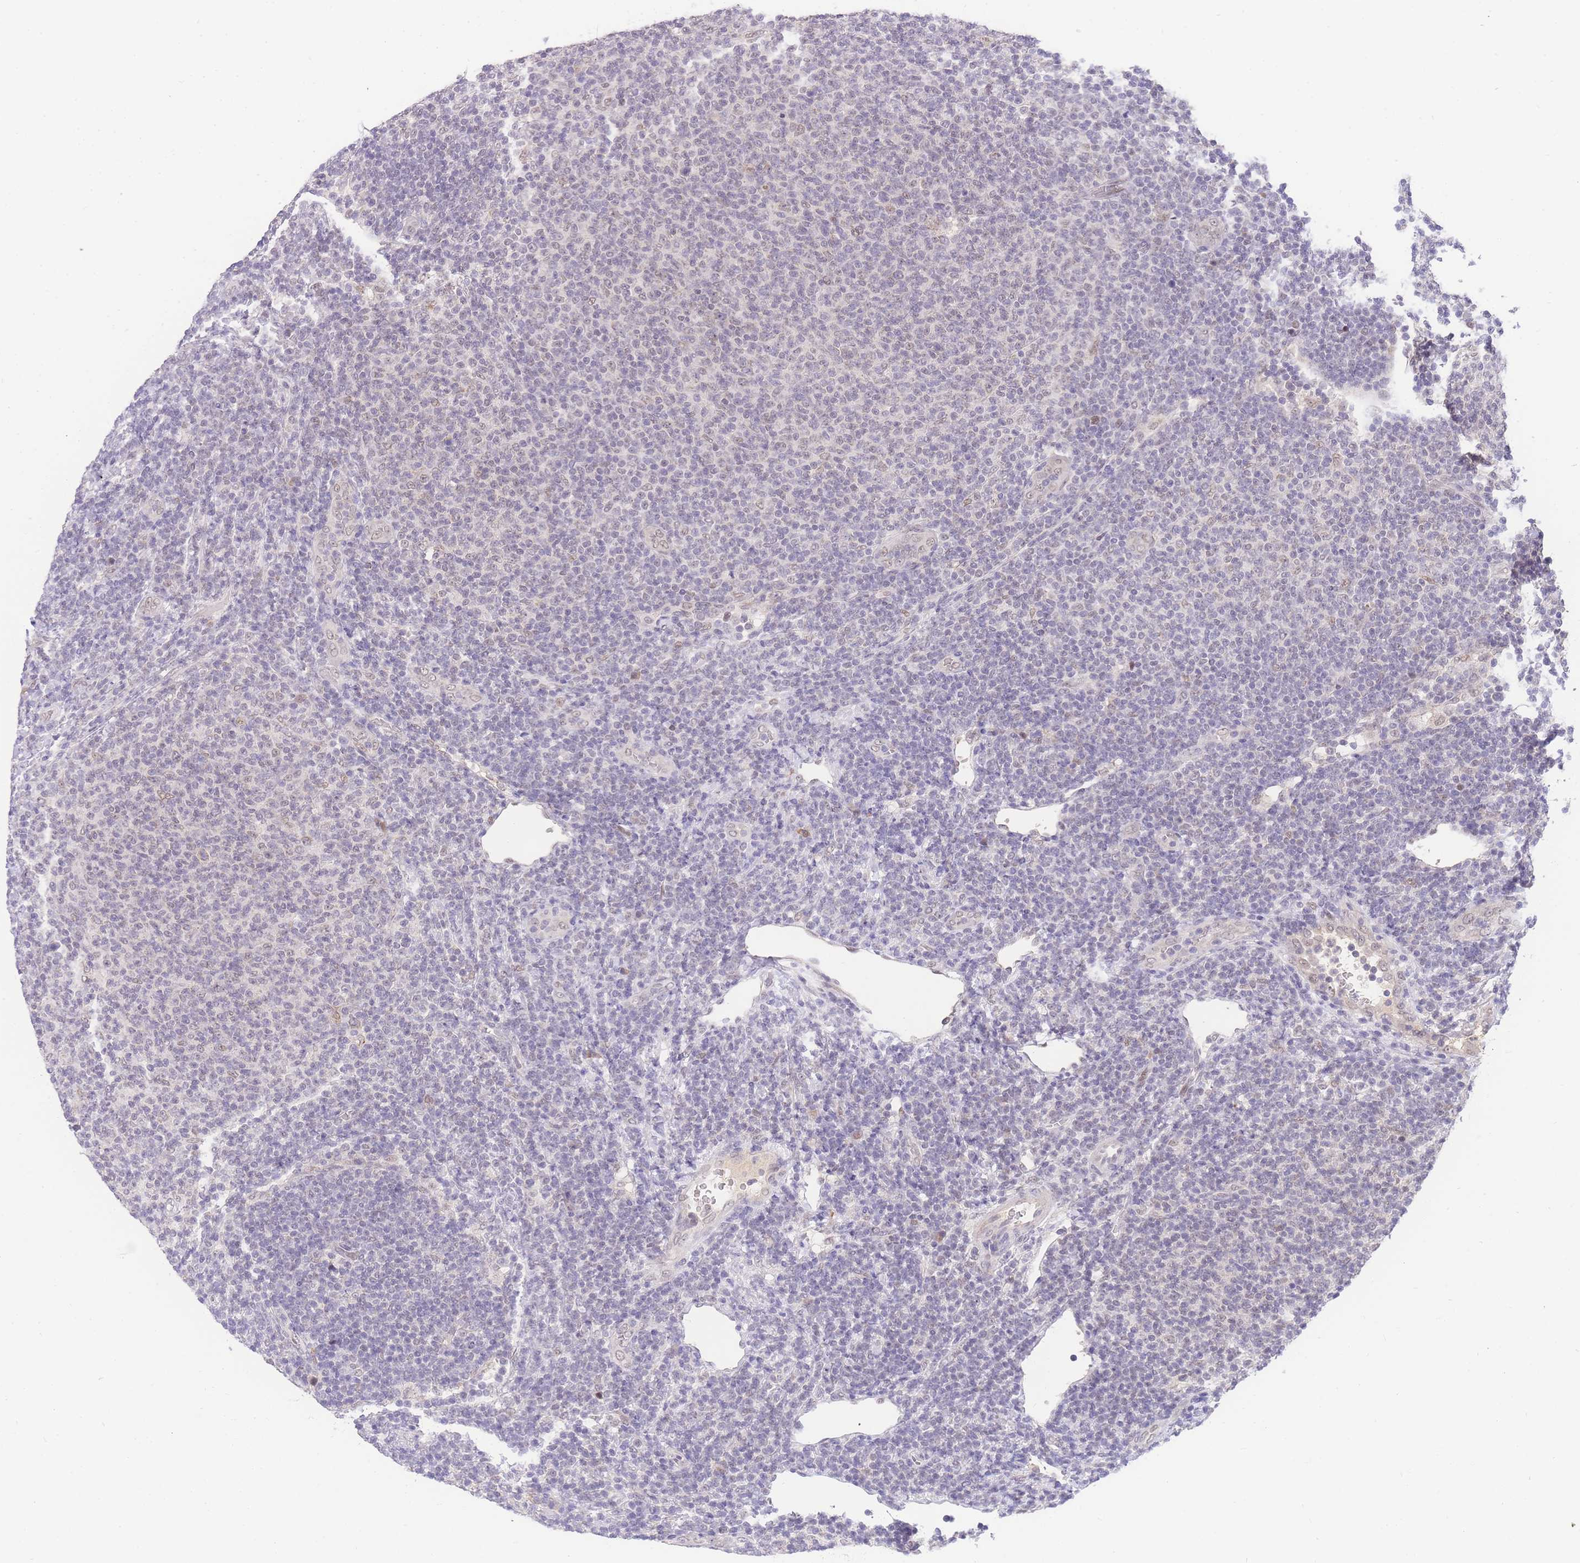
{"staining": {"intensity": "negative", "quantity": "none", "location": "none"}, "tissue": "lymphoma", "cell_type": "Tumor cells", "image_type": "cancer", "snomed": [{"axis": "morphology", "description": "Malignant lymphoma, non-Hodgkin's type, Low grade"}, {"axis": "topography", "description": "Lymph node"}], "caption": "Immunohistochemistry of malignant lymphoma, non-Hodgkin's type (low-grade) exhibits no expression in tumor cells.", "gene": "PUS10", "patient": {"sex": "male", "age": 66}}